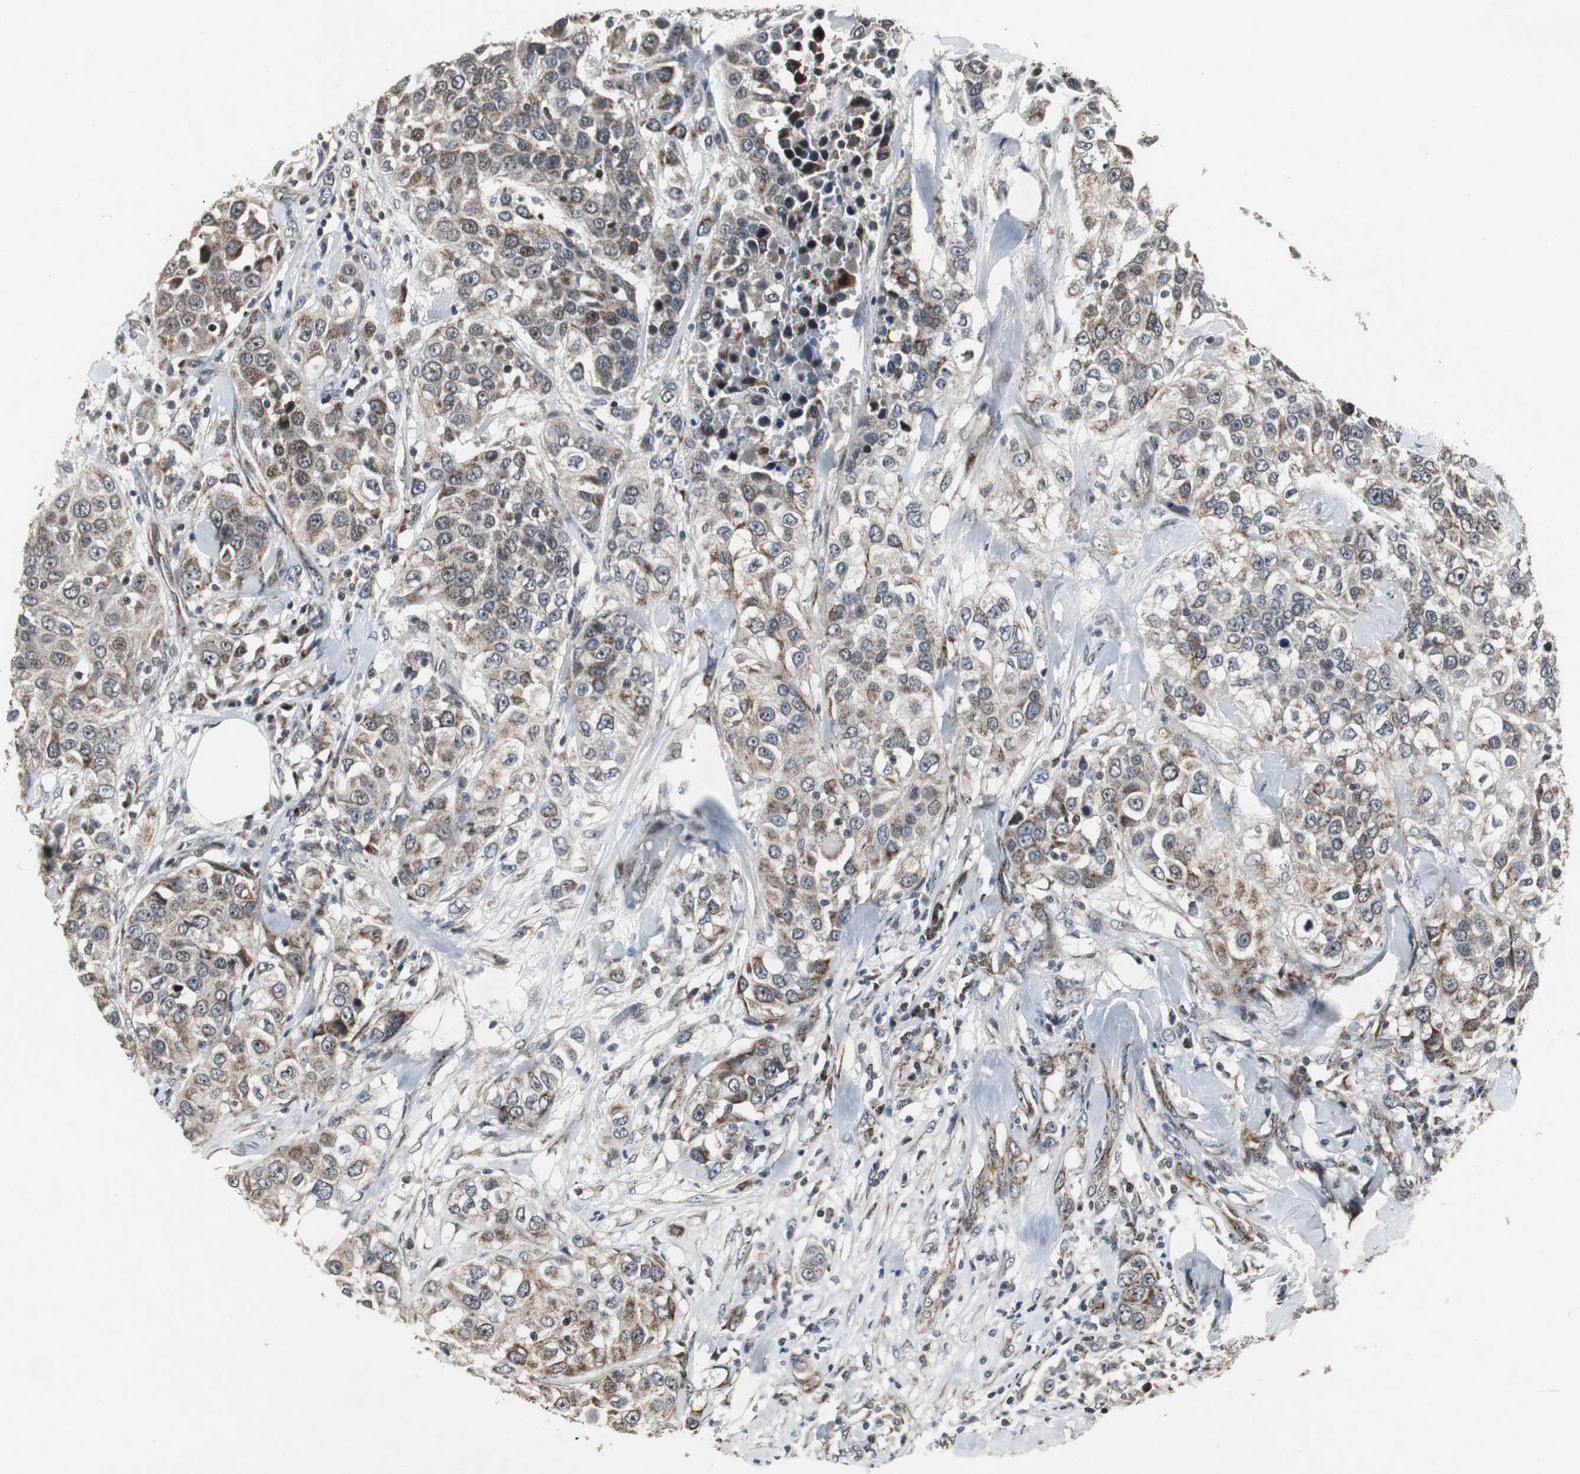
{"staining": {"intensity": "moderate", "quantity": "25%-75%", "location": "cytoplasmic/membranous"}, "tissue": "urothelial cancer", "cell_type": "Tumor cells", "image_type": "cancer", "snomed": [{"axis": "morphology", "description": "Urothelial carcinoma, High grade"}, {"axis": "topography", "description": "Urinary bladder"}], "caption": "Moderate cytoplasmic/membranous positivity is present in about 25%-75% of tumor cells in urothelial cancer.", "gene": "MRPL40", "patient": {"sex": "female", "age": 80}}